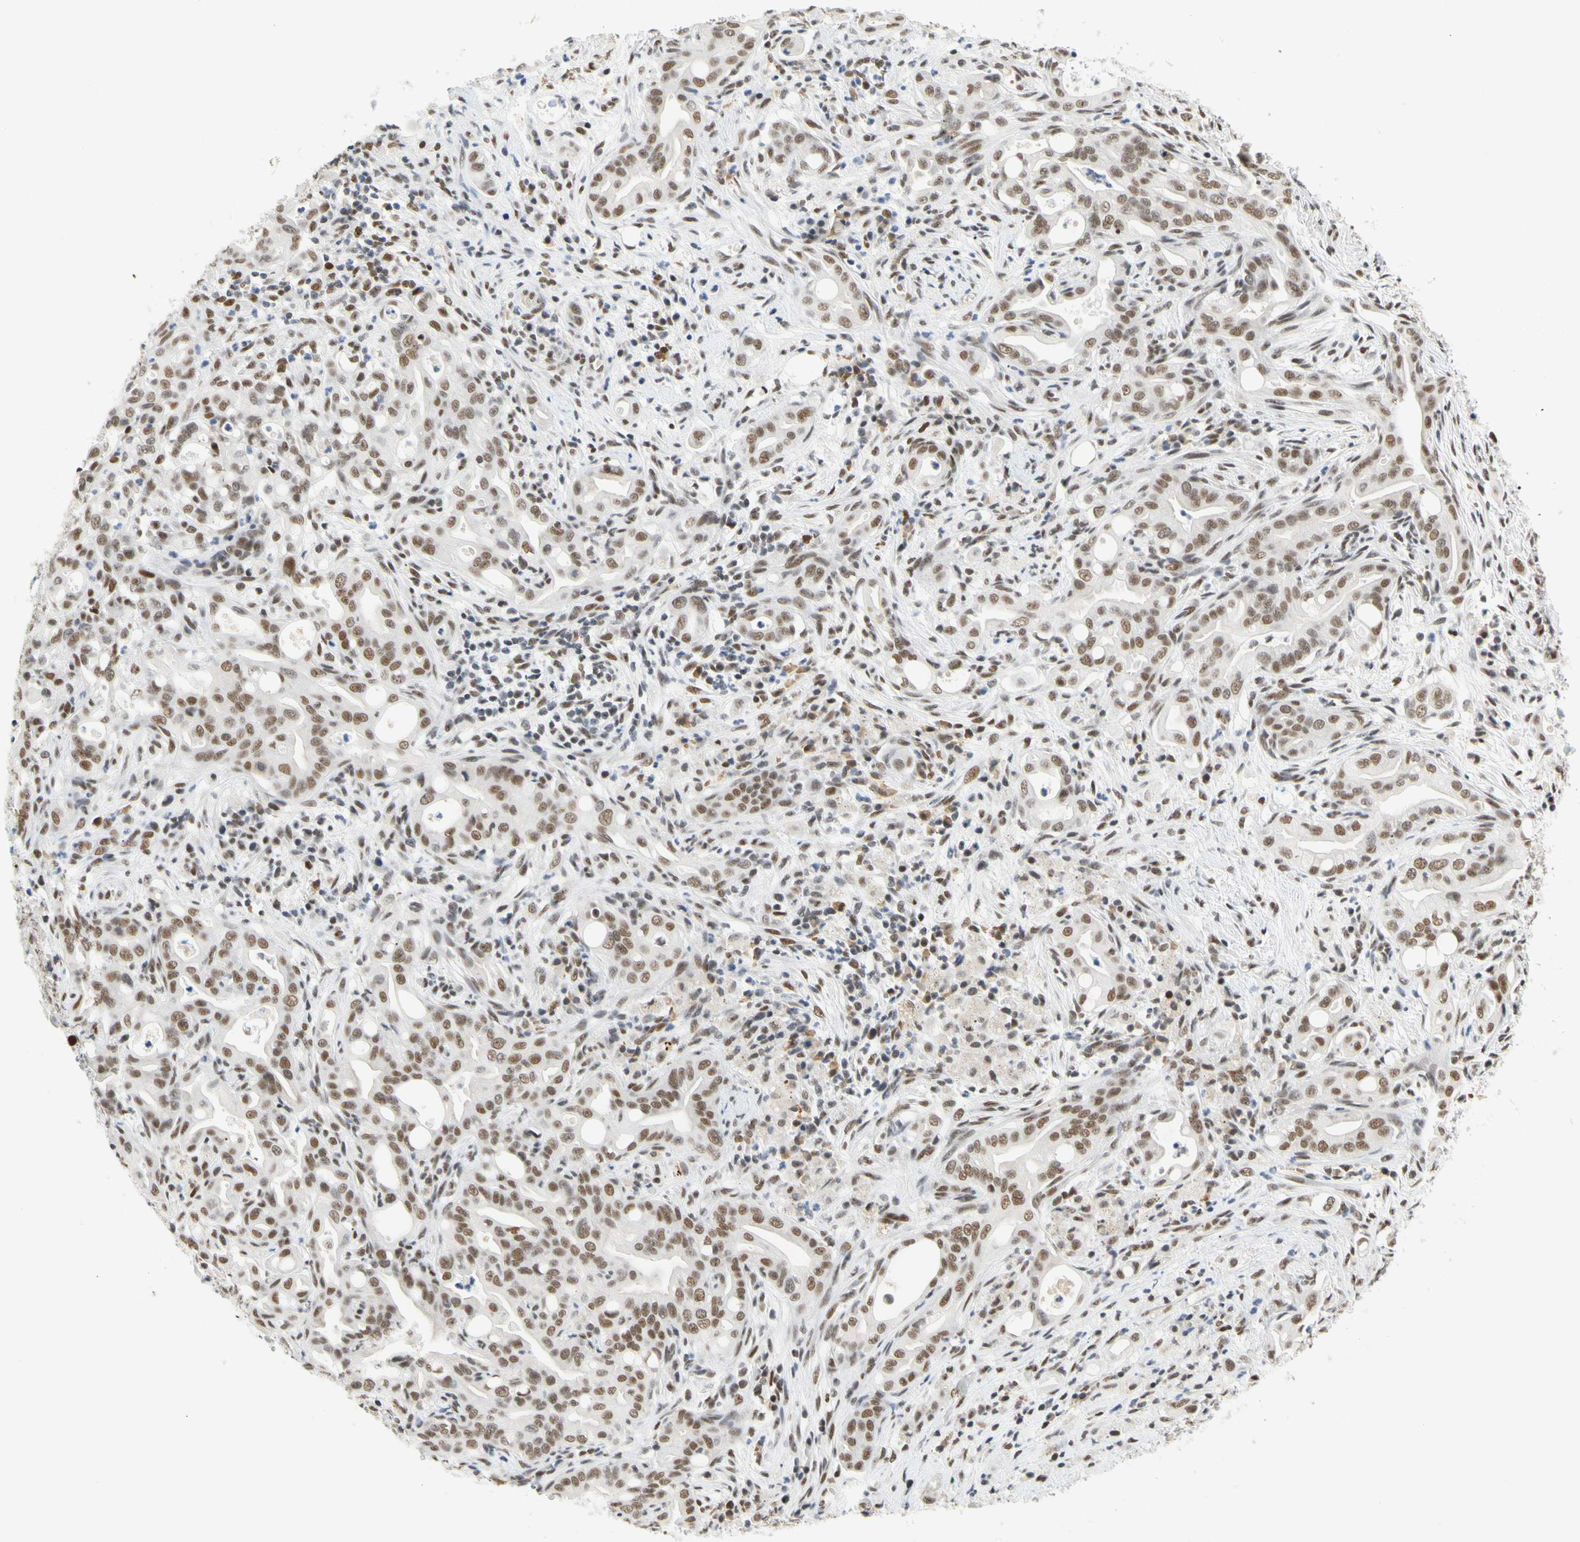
{"staining": {"intensity": "moderate", "quantity": ">75%", "location": "nuclear"}, "tissue": "liver cancer", "cell_type": "Tumor cells", "image_type": "cancer", "snomed": [{"axis": "morphology", "description": "Cholangiocarcinoma"}, {"axis": "topography", "description": "Liver"}], "caption": "There is medium levels of moderate nuclear staining in tumor cells of cholangiocarcinoma (liver), as demonstrated by immunohistochemical staining (brown color).", "gene": "ZSCAN16", "patient": {"sex": "female", "age": 68}}